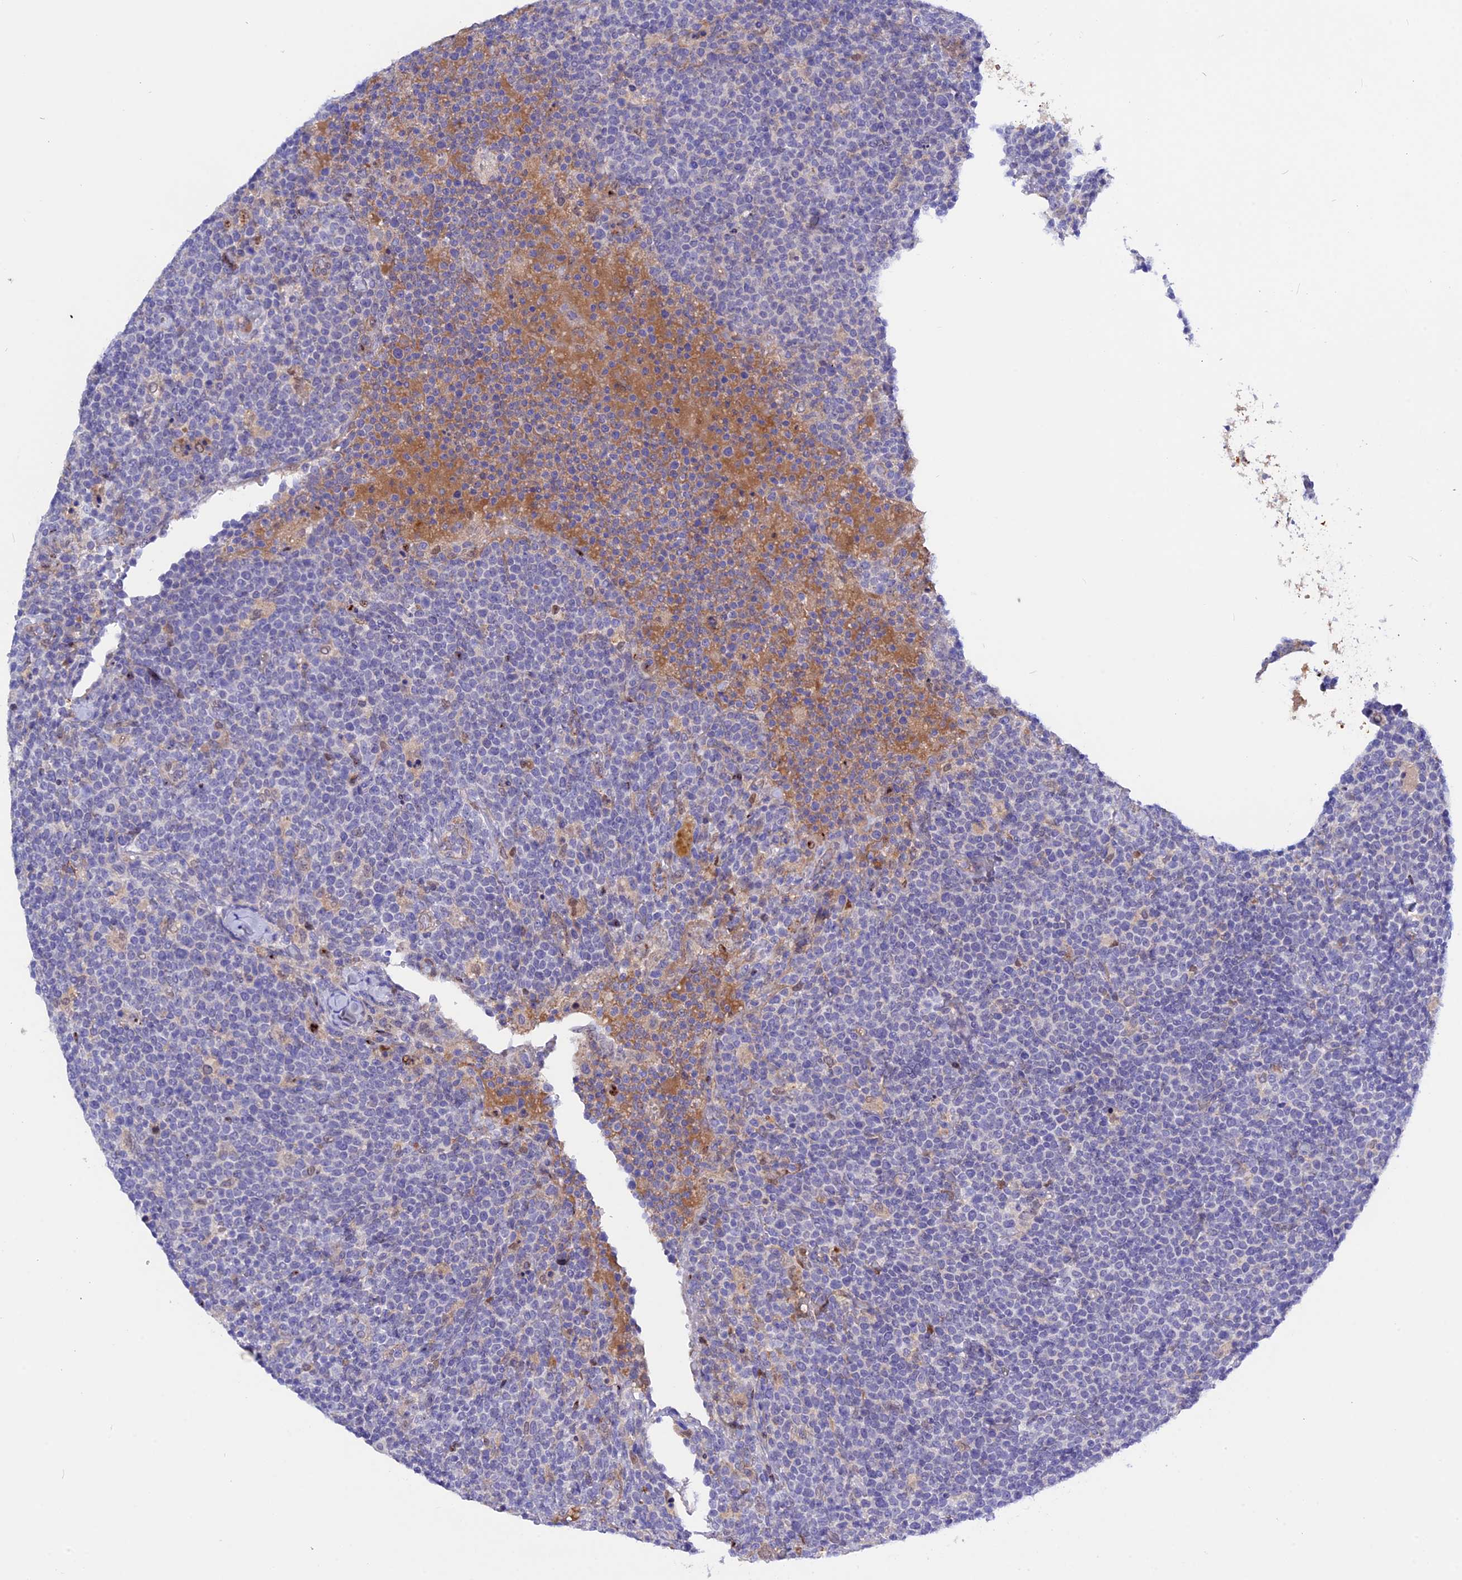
{"staining": {"intensity": "negative", "quantity": "none", "location": "none"}, "tissue": "lymphoma", "cell_type": "Tumor cells", "image_type": "cancer", "snomed": [{"axis": "morphology", "description": "Malignant lymphoma, non-Hodgkin's type, High grade"}, {"axis": "topography", "description": "Lymph node"}], "caption": "Lymphoma was stained to show a protein in brown. There is no significant staining in tumor cells.", "gene": "GK5", "patient": {"sex": "male", "age": 61}}